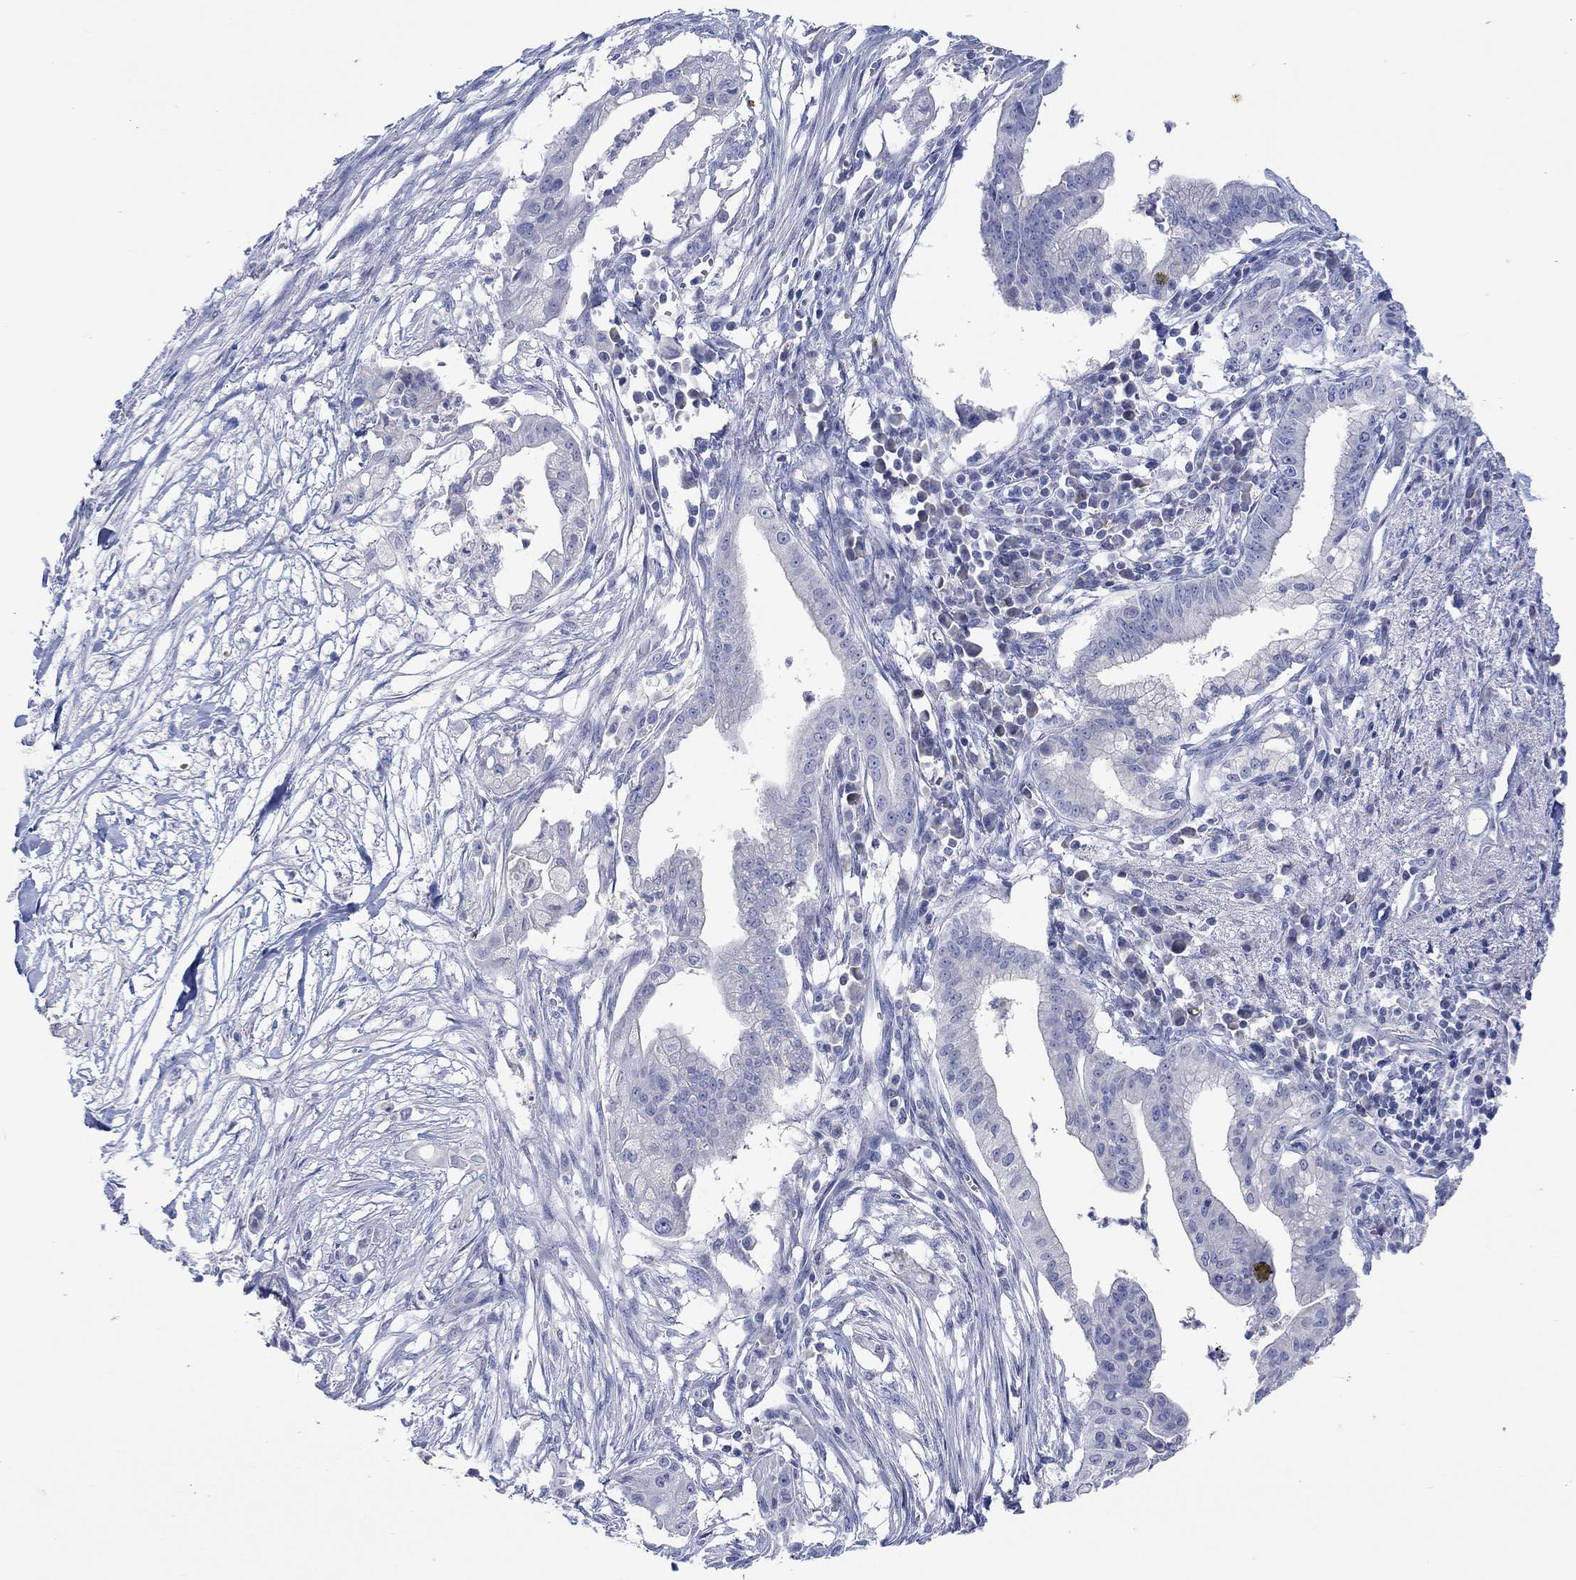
{"staining": {"intensity": "negative", "quantity": "none", "location": "none"}, "tissue": "pancreatic cancer", "cell_type": "Tumor cells", "image_type": "cancer", "snomed": [{"axis": "morphology", "description": "Normal tissue, NOS"}, {"axis": "morphology", "description": "Adenocarcinoma, NOS"}, {"axis": "topography", "description": "Pancreas"}], "caption": "This is a image of IHC staining of pancreatic cancer (adenocarcinoma), which shows no staining in tumor cells.", "gene": "DLK1", "patient": {"sex": "female", "age": 58}}